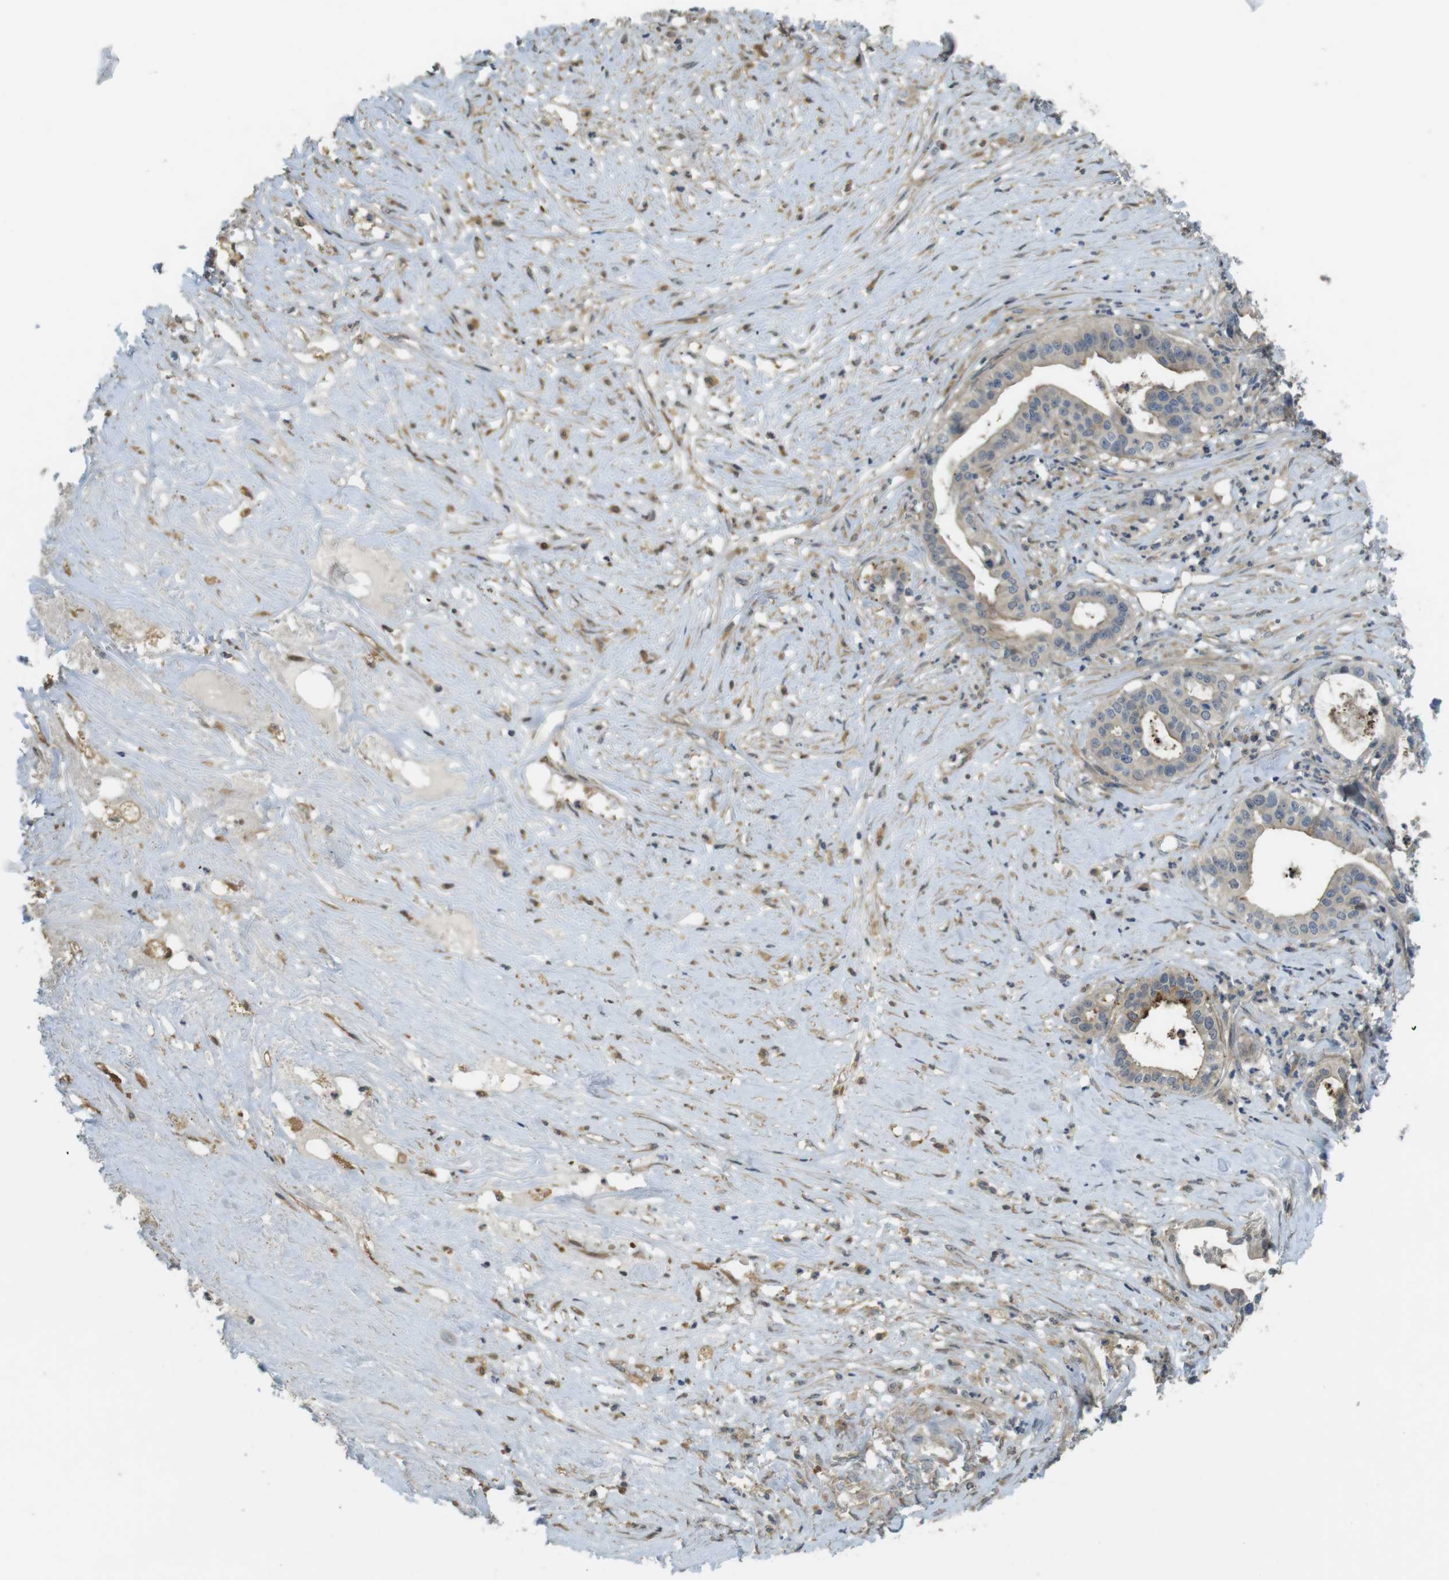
{"staining": {"intensity": "weak", "quantity": "25%-75%", "location": "cytoplasmic/membranous"}, "tissue": "liver cancer", "cell_type": "Tumor cells", "image_type": "cancer", "snomed": [{"axis": "morphology", "description": "Cholangiocarcinoma"}, {"axis": "topography", "description": "Liver"}], "caption": "This is an image of immunohistochemistry staining of cholangiocarcinoma (liver), which shows weak positivity in the cytoplasmic/membranous of tumor cells.", "gene": "ABHD15", "patient": {"sex": "female", "age": 61}}